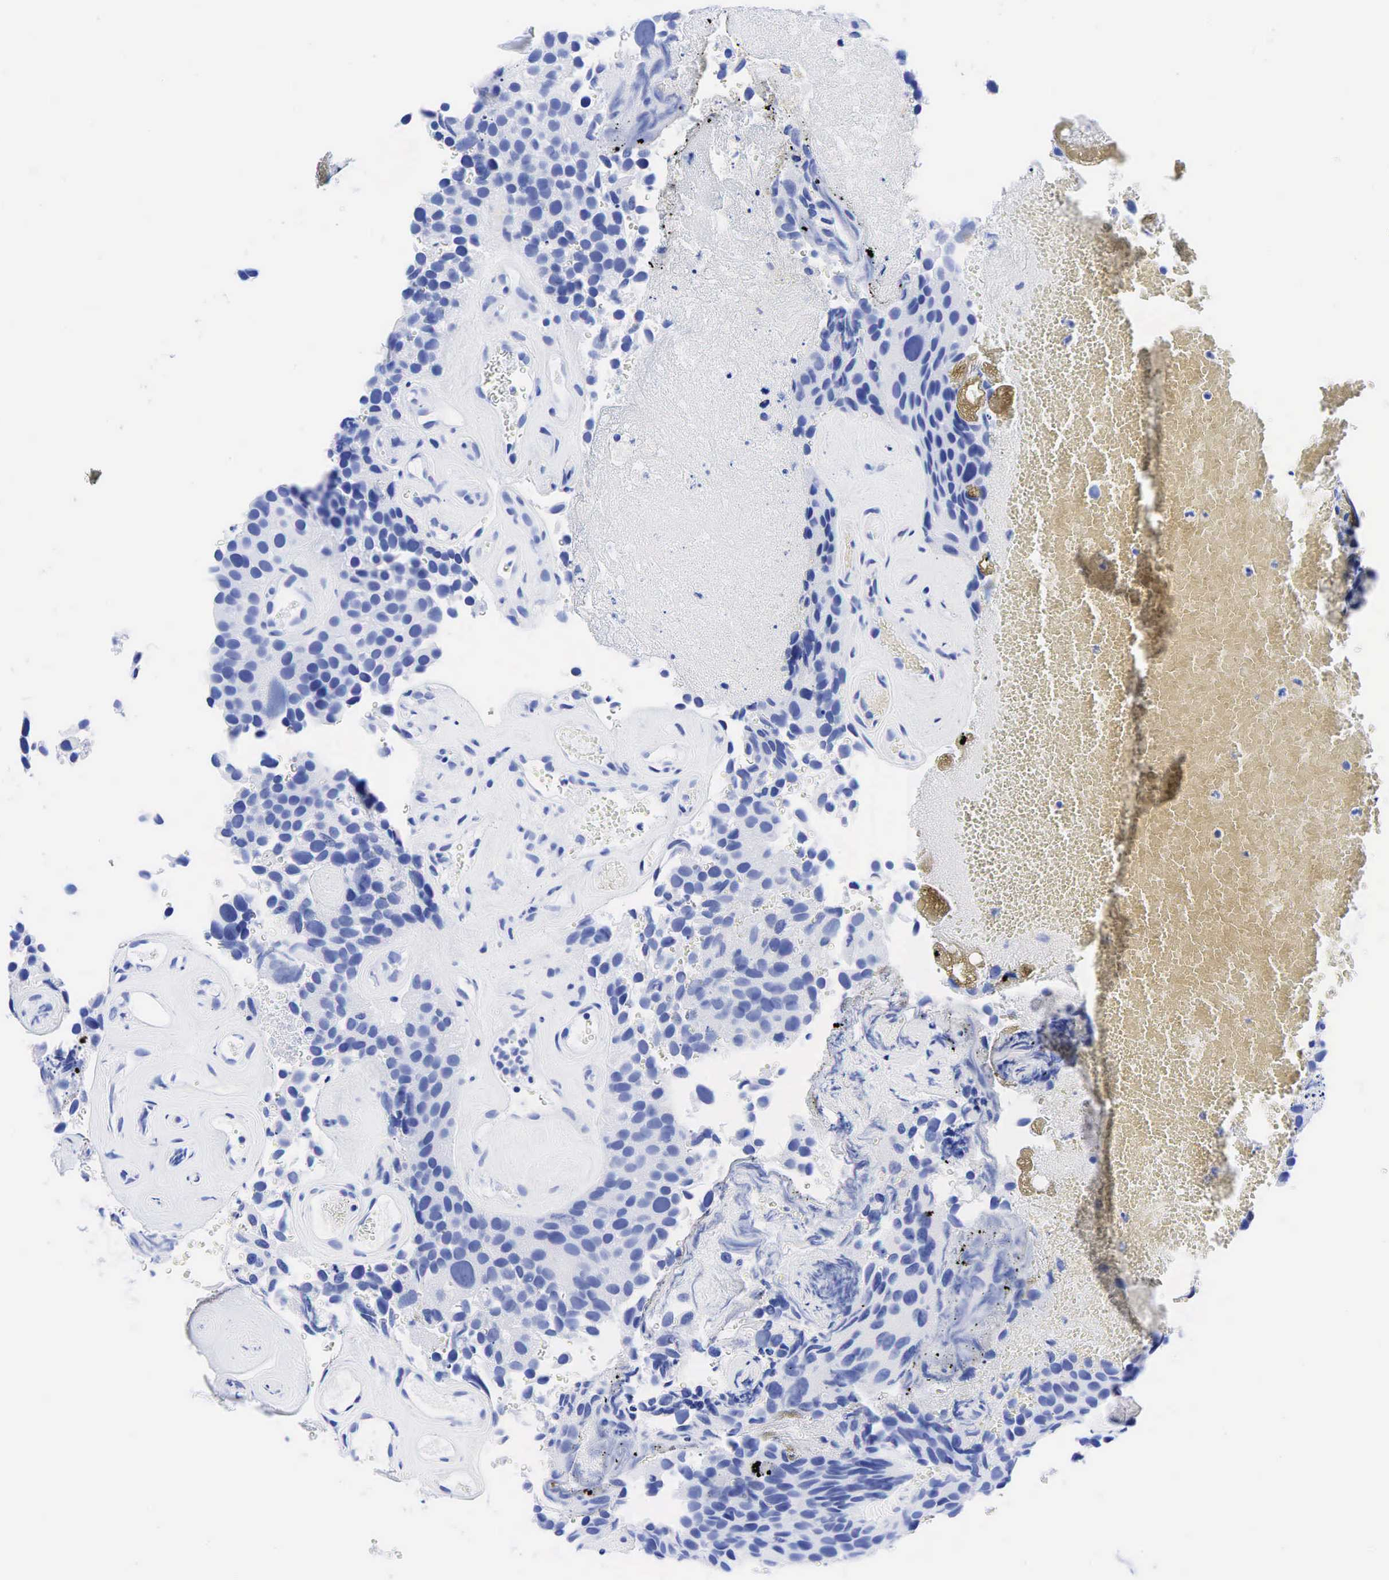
{"staining": {"intensity": "negative", "quantity": "none", "location": "none"}, "tissue": "urothelial cancer", "cell_type": "Tumor cells", "image_type": "cancer", "snomed": [{"axis": "morphology", "description": "Urothelial carcinoma, High grade"}, {"axis": "topography", "description": "Urinary bladder"}], "caption": "Photomicrograph shows no significant protein staining in tumor cells of urothelial cancer. (DAB immunohistochemistry (IHC), high magnification).", "gene": "CHGA", "patient": {"sex": "male", "age": 72}}